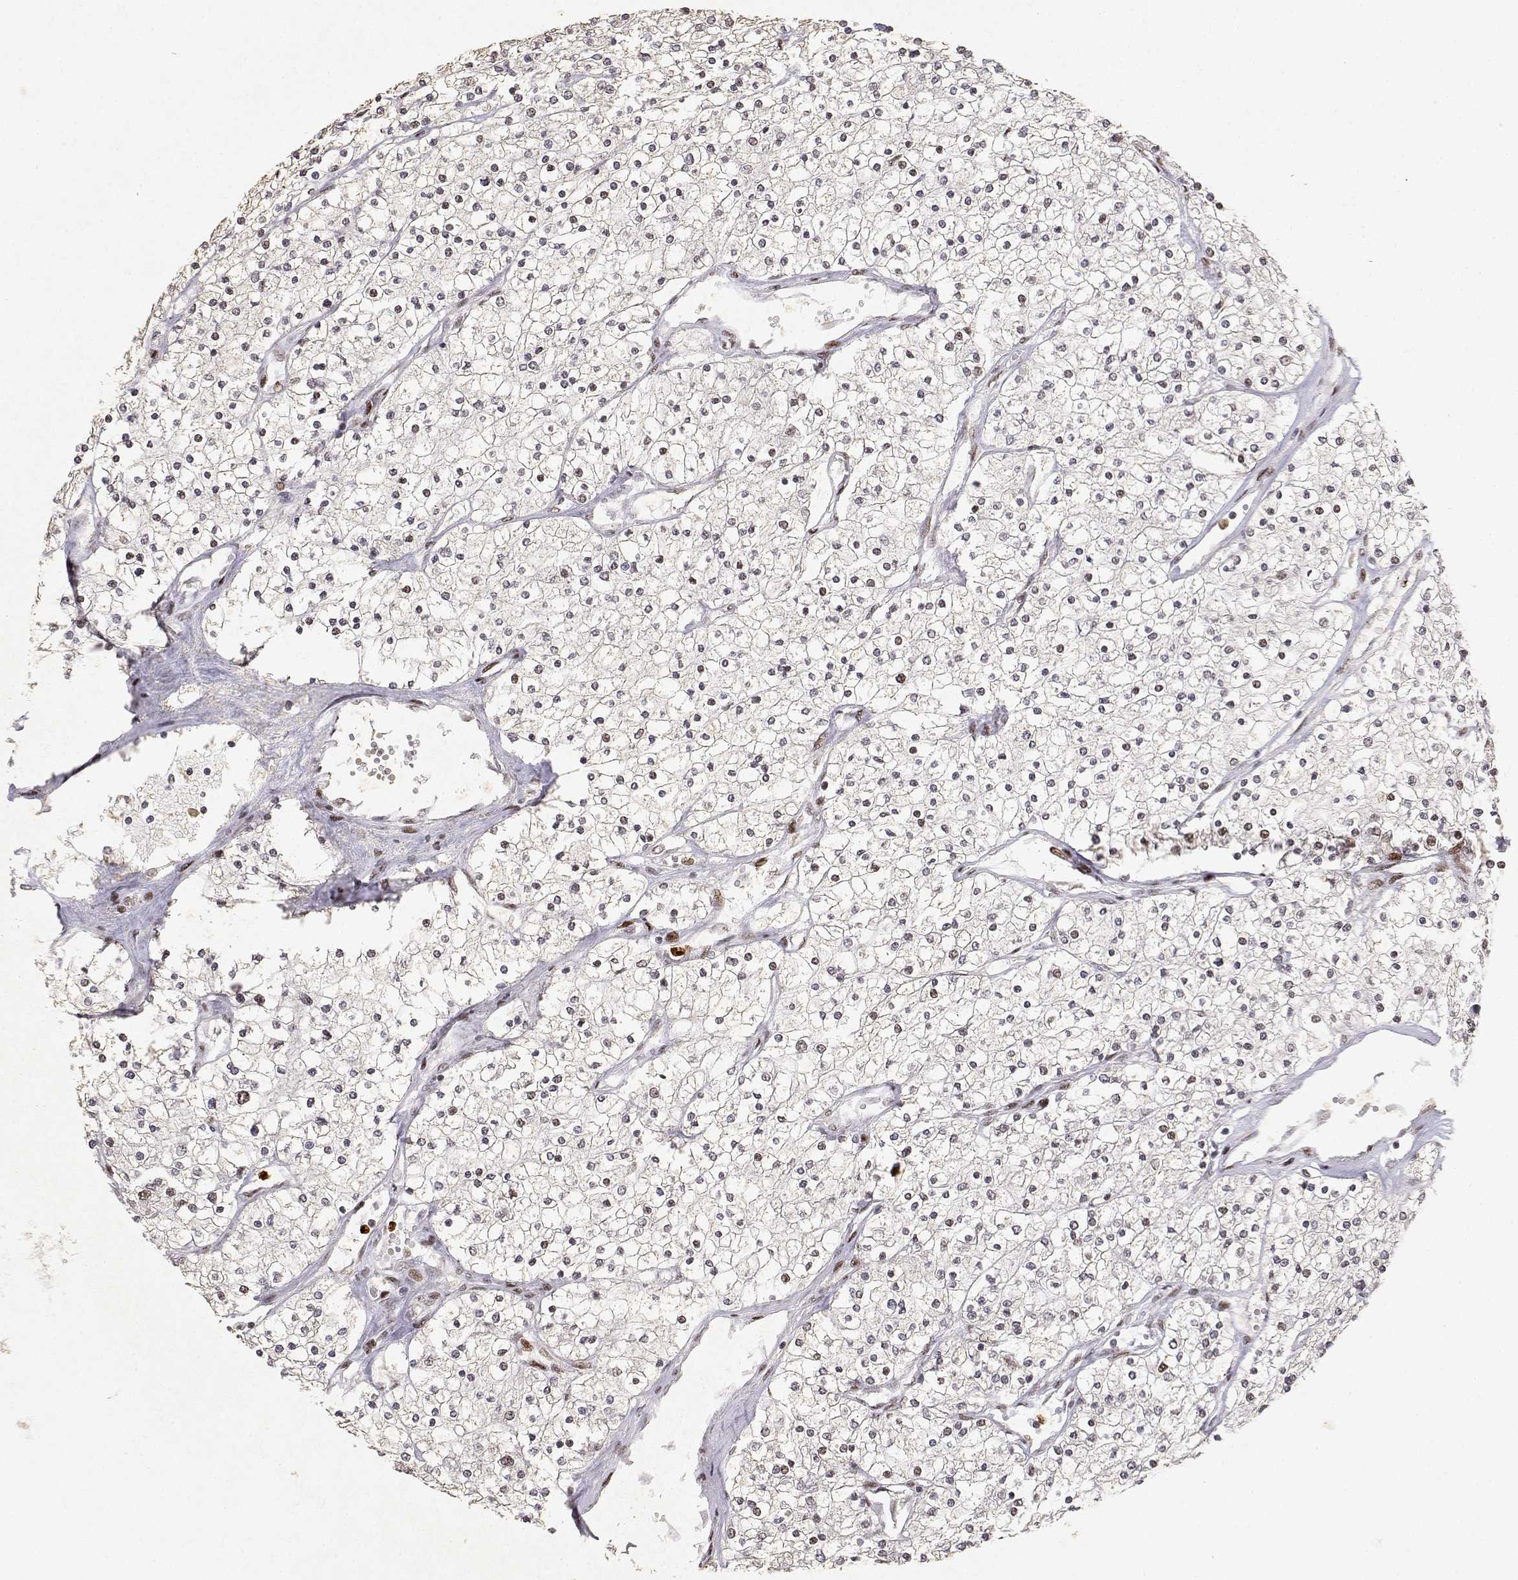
{"staining": {"intensity": "weak", "quantity": "<25%", "location": "nuclear"}, "tissue": "renal cancer", "cell_type": "Tumor cells", "image_type": "cancer", "snomed": [{"axis": "morphology", "description": "Adenocarcinoma, NOS"}, {"axis": "topography", "description": "Kidney"}], "caption": "An immunohistochemistry photomicrograph of adenocarcinoma (renal) is shown. There is no staining in tumor cells of adenocarcinoma (renal).", "gene": "RSF1", "patient": {"sex": "male", "age": 80}}